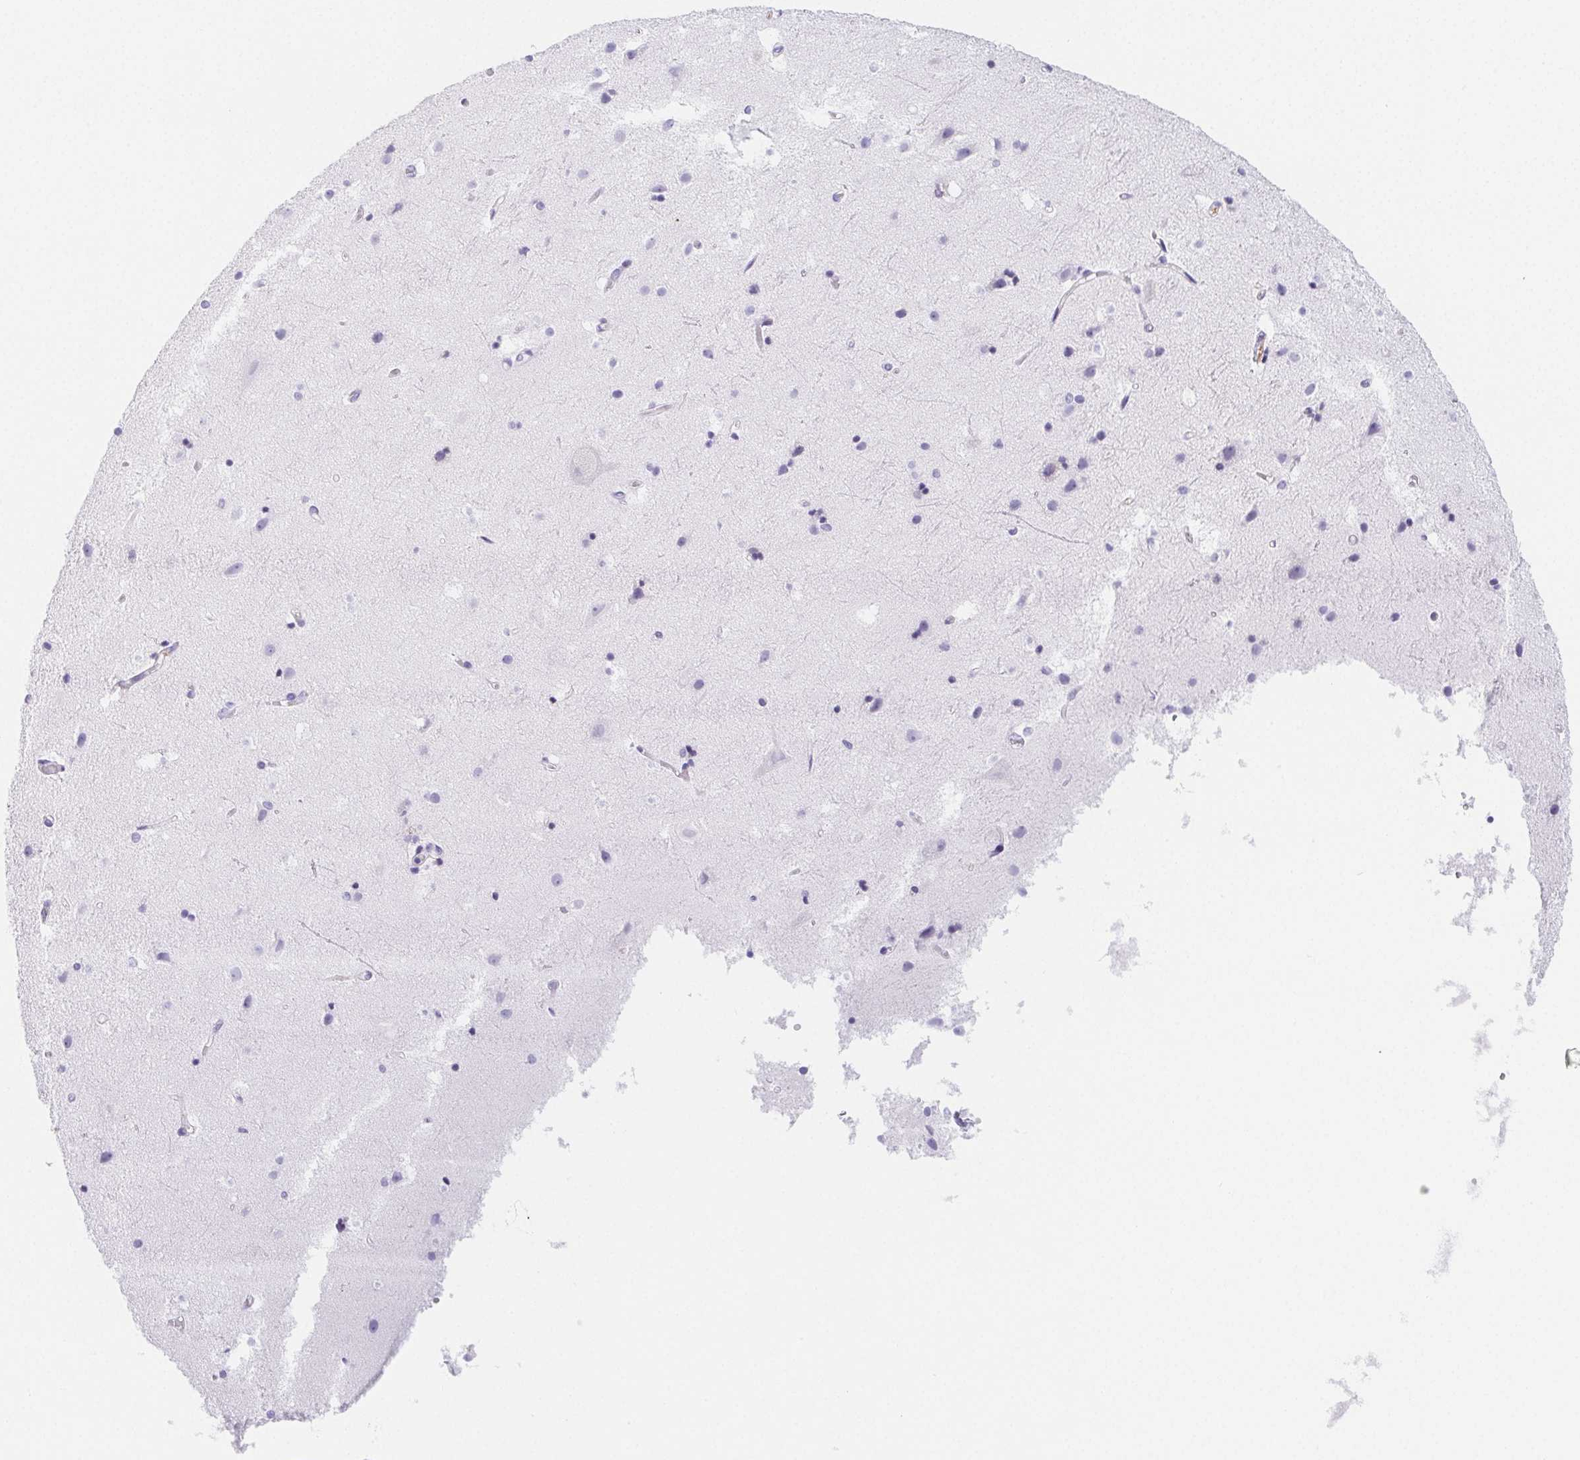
{"staining": {"intensity": "negative", "quantity": "none", "location": "none"}, "tissue": "cerebral cortex", "cell_type": "Endothelial cells", "image_type": "normal", "snomed": [{"axis": "morphology", "description": "Normal tissue, NOS"}, {"axis": "topography", "description": "Cerebral cortex"}], "caption": "The immunohistochemistry histopathology image has no significant staining in endothelial cells of cerebral cortex. (DAB immunohistochemistry visualized using brightfield microscopy, high magnification).", "gene": "ITIH2", "patient": {"sex": "female", "age": 52}}